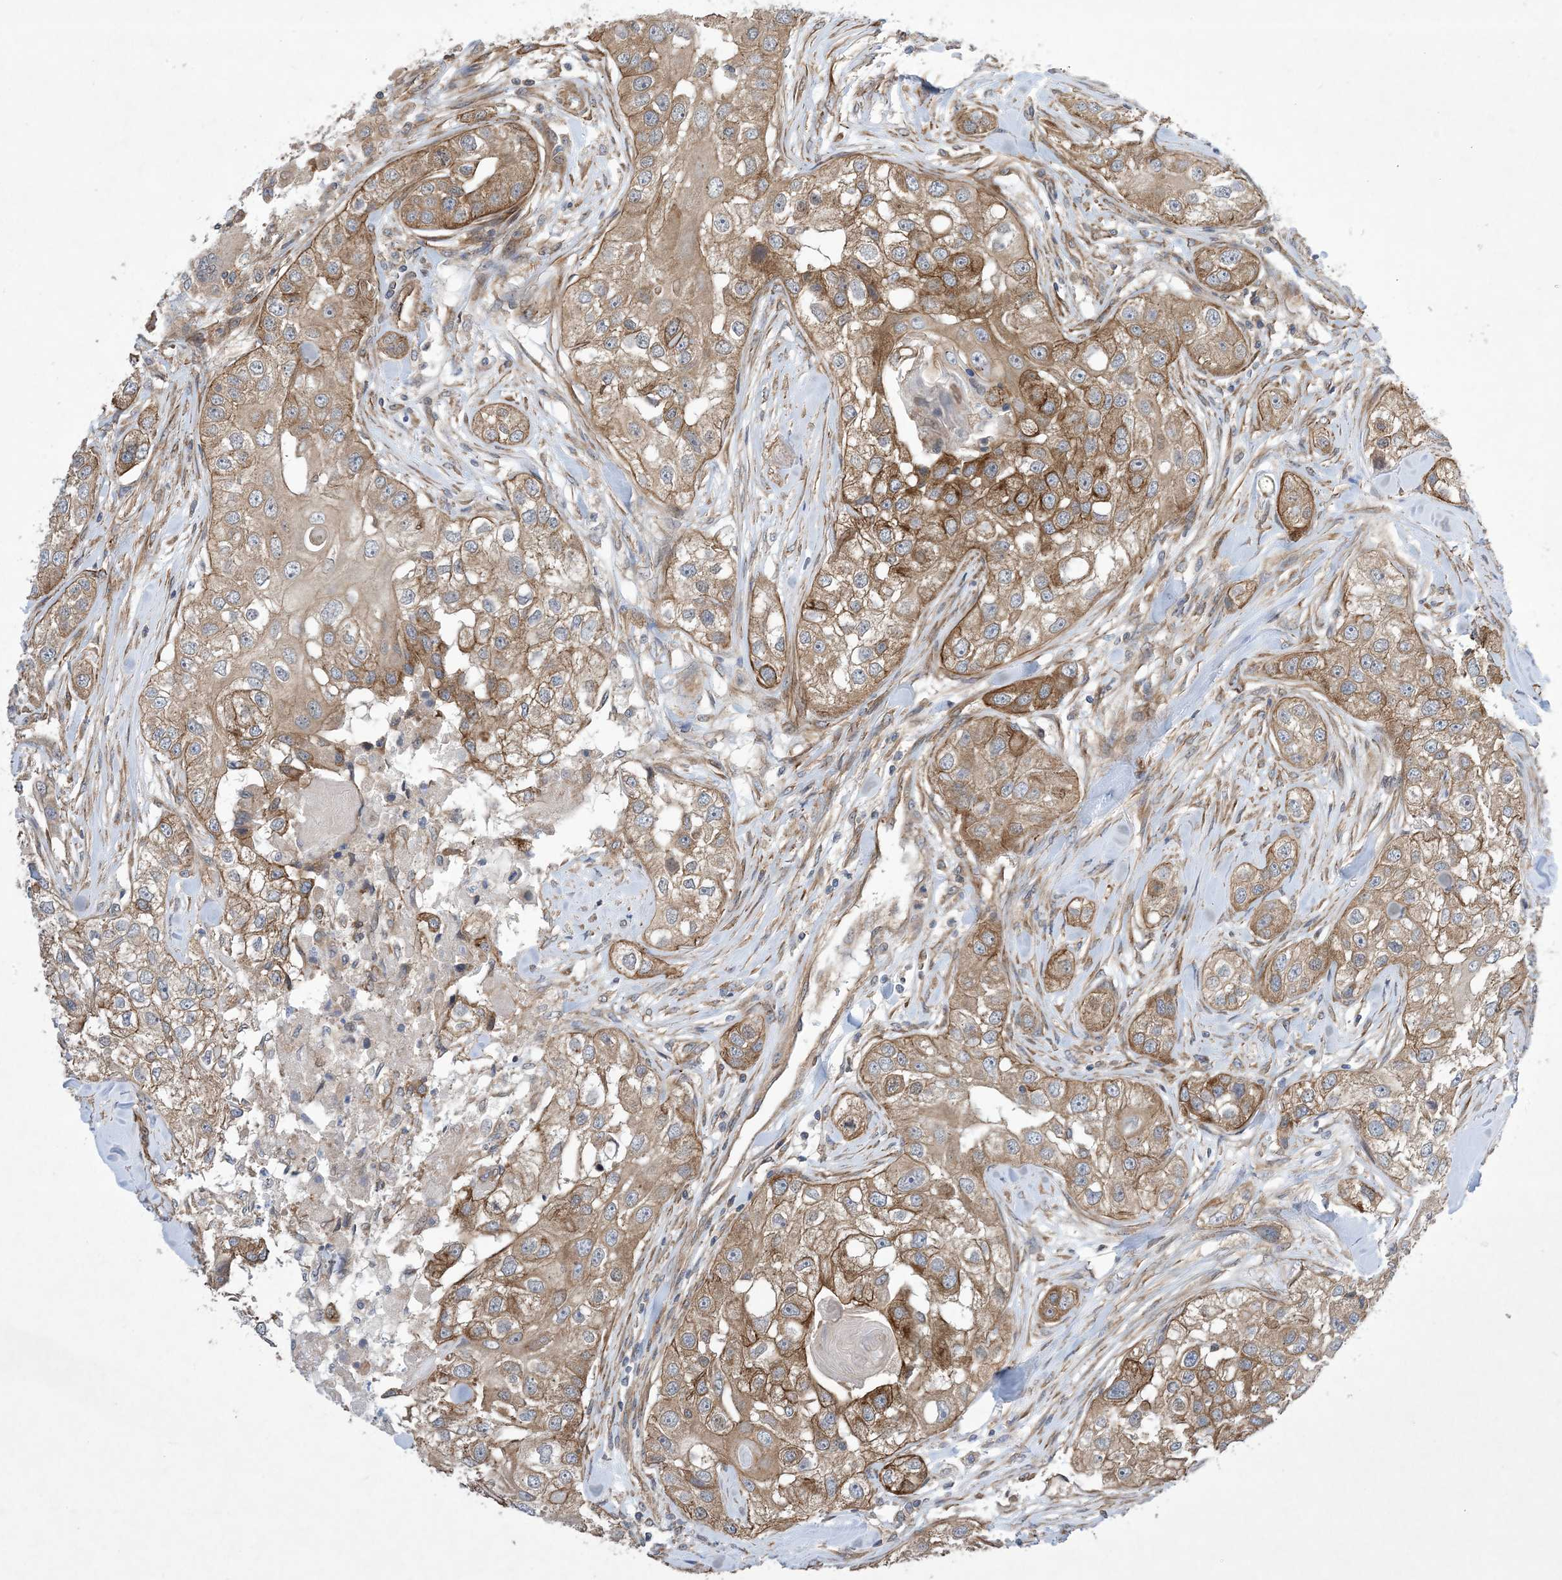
{"staining": {"intensity": "moderate", "quantity": ">75%", "location": "cytoplasmic/membranous"}, "tissue": "head and neck cancer", "cell_type": "Tumor cells", "image_type": "cancer", "snomed": [{"axis": "morphology", "description": "Normal tissue, NOS"}, {"axis": "morphology", "description": "Squamous cell carcinoma, NOS"}, {"axis": "topography", "description": "Skeletal muscle"}, {"axis": "topography", "description": "Head-Neck"}], "caption": "High-magnification brightfield microscopy of squamous cell carcinoma (head and neck) stained with DAB (3,3'-diaminobenzidine) (brown) and counterstained with hematoxylin (blue). tumor cells exhibit moderate cytoplasmic/membranous staining is appreciated in approximately>75% of cells.", "gene": "EHBP1", "patient": {"sex": "male", "age": 51}}